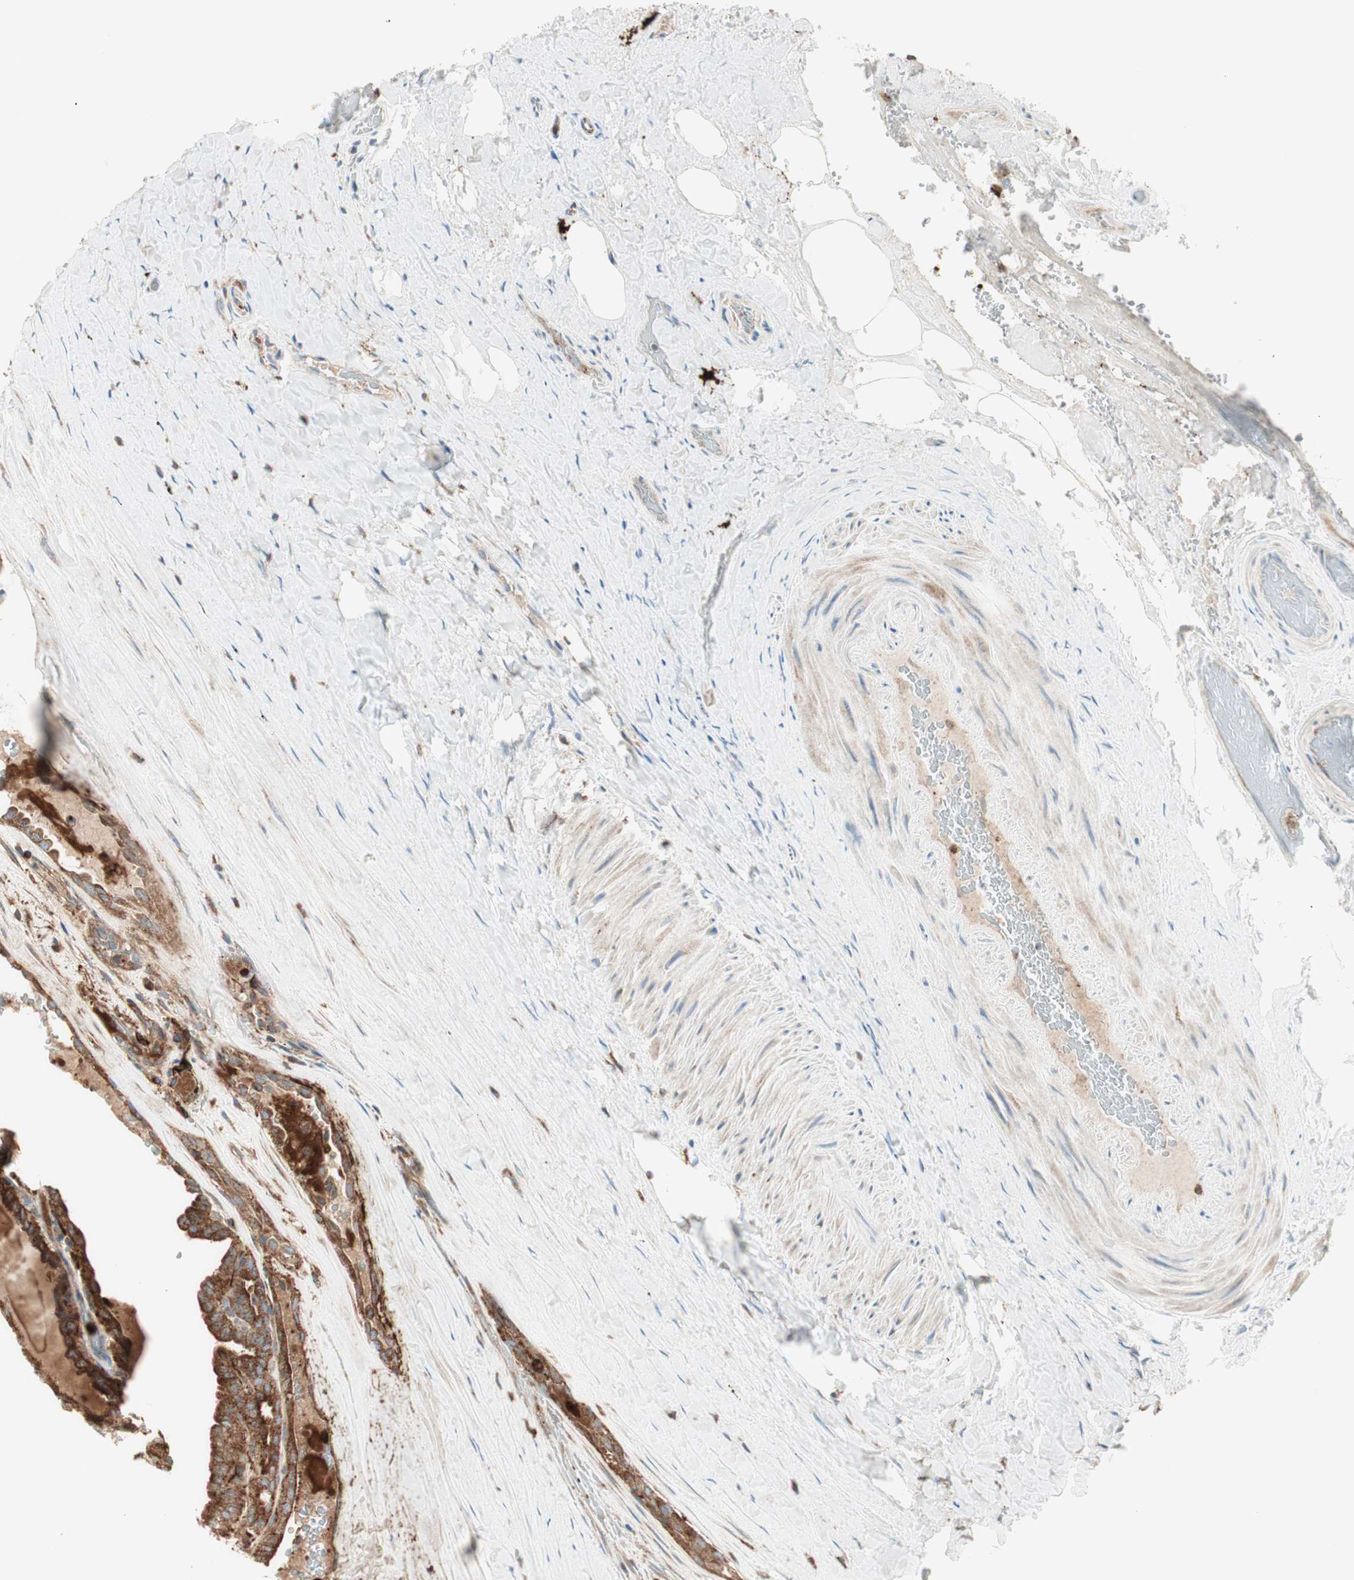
{"staining": {"intensity": "moderate", "quantity": ">75%", "location": "cytoplasmic/membranous"}, "tissue": "thyroid cancer", "cell_type": "Tumor cells", "image_type": "cancer", "snomed": [{"axis": "morphology", "description": "Papillary adenocarcinoma, NOS"}, {"axis": "topography", "description": "Thyroid gland"}], "caption": "Thyroid cancer (papillary adenocarcinoma) stained with immunohistochemistry exhibits moderate cytoplasmic/membranous expression in about >75% of tumor cells.", "gene": "ATP6V1G1", "patient": {"sex": "male", "age": 77}}